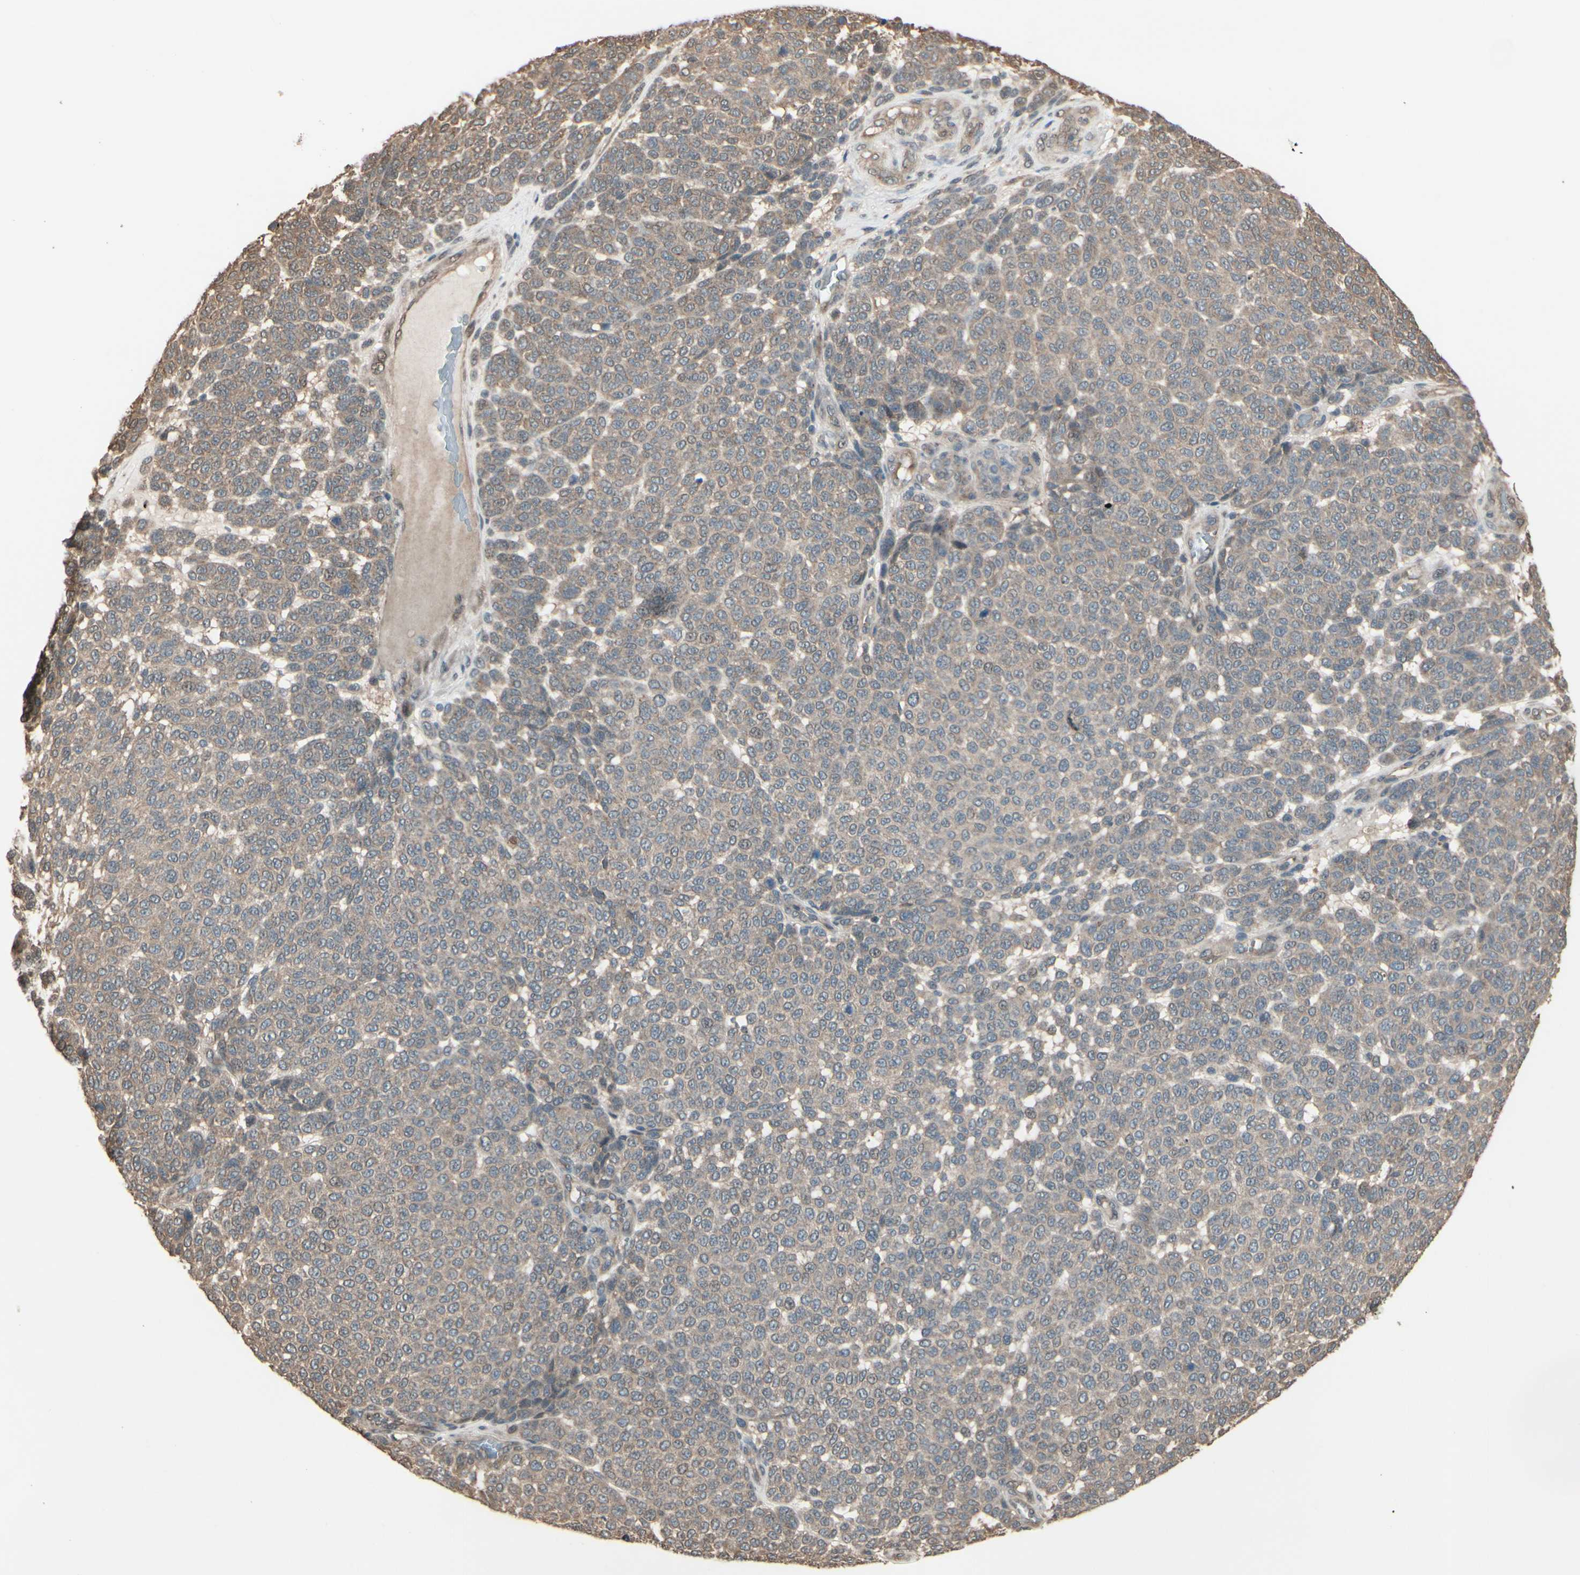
{"staining": {"intensity": "weak", "quantity": ">75%", "location": "cytoplasmic/membranous"}, "tissue": "melanoma", "cell_type": "Tumor cells", "image_type": "cancer", "snomed": [{"axis": "morphology", "description": "Malignant melanoma, NOS"}, {"axis": "topography", "description": "Skin"}], "caption": "Immunohistochemical staining of human malignant melanoma displays low levels of weak cytoplasmic/membranous positivity in about >75% of tumor cells.", "gene": "PNPLA7", "patient": {"sex": "male", "age": 59}}